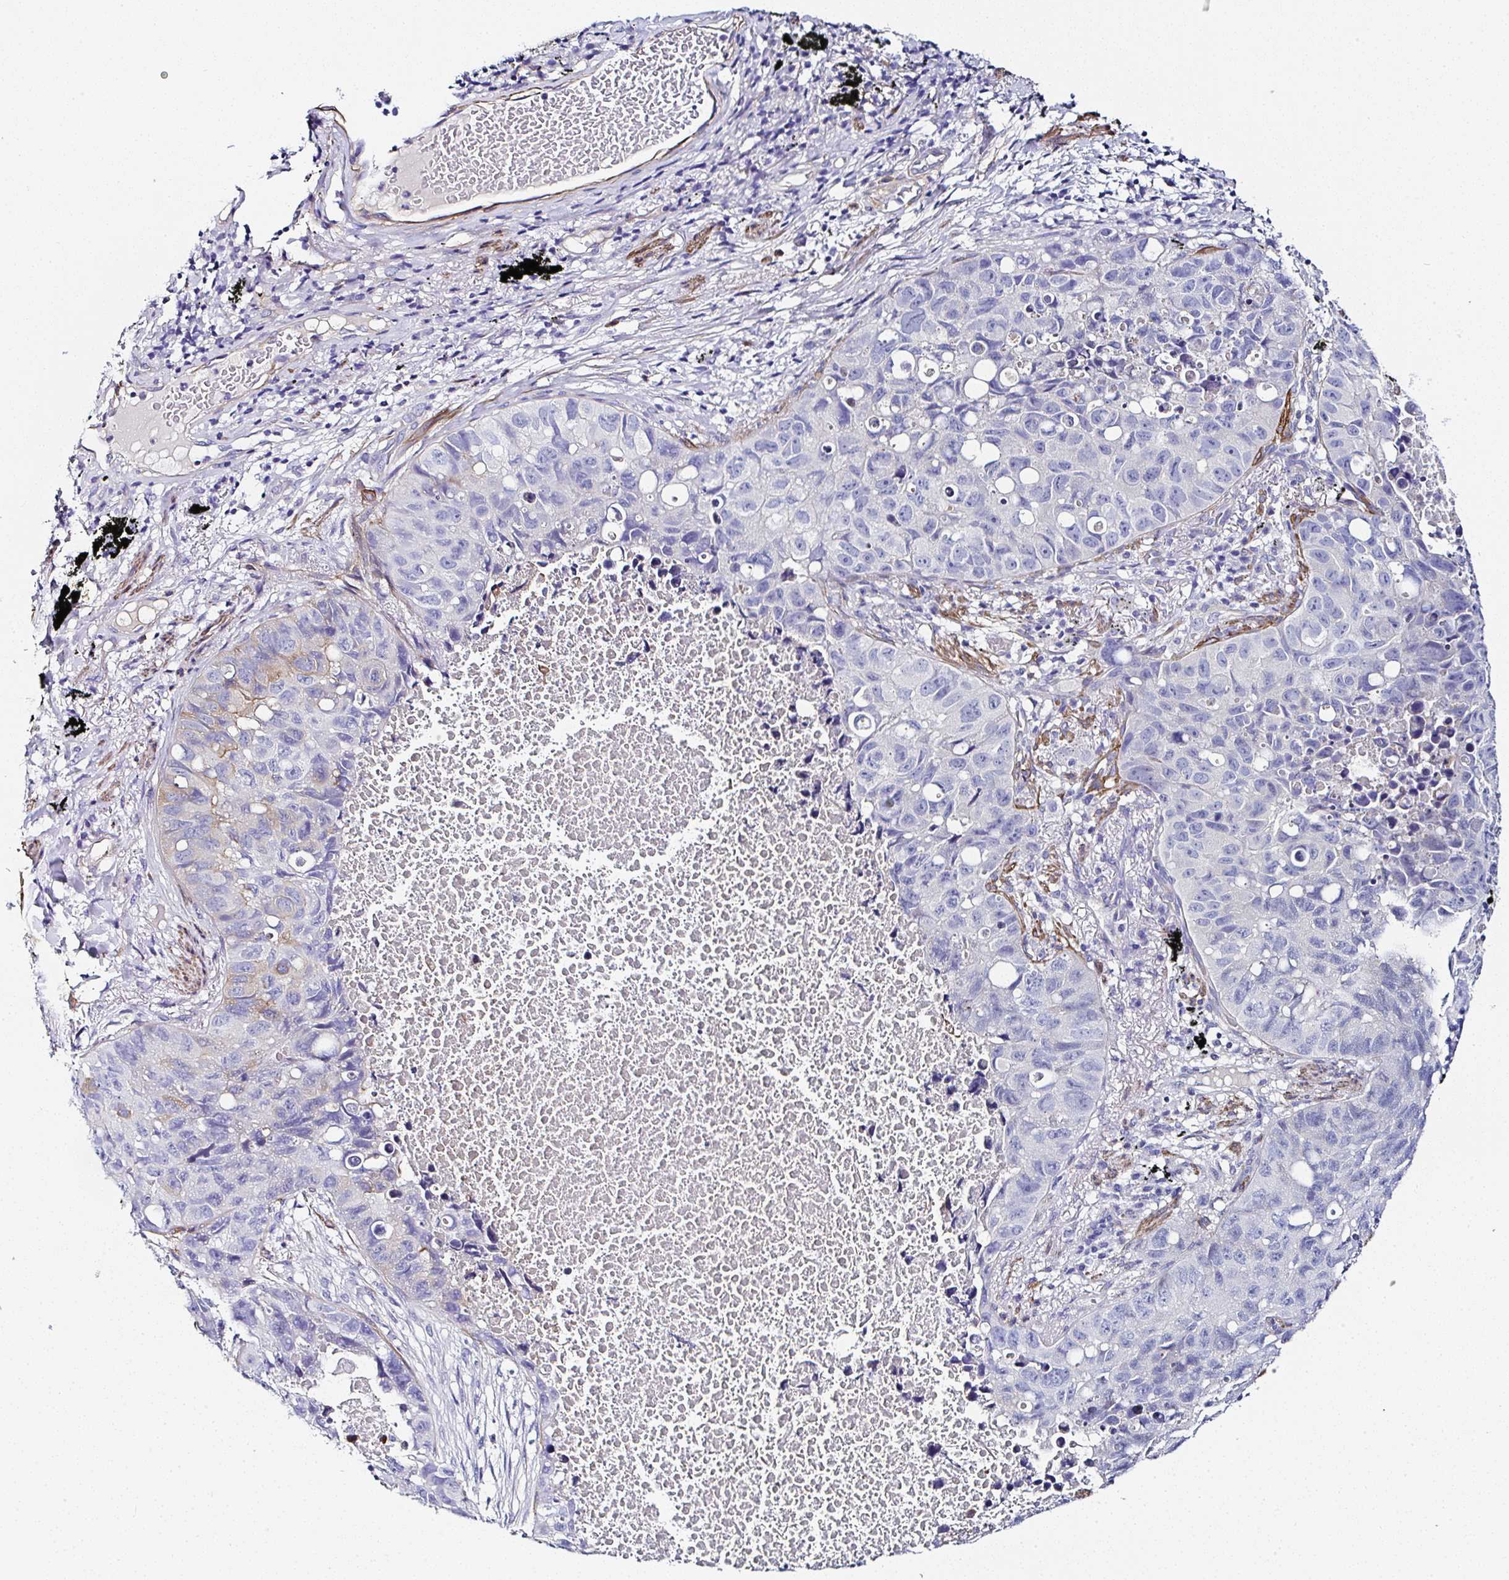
{"staining": {"intensity": "weak", "quantity": "<25%", "location": "cytoplasmic/membranous"}, "tissue": "lung cancer", "cell_type": "Tumor cells", "image_type": "cancer", "snomed": [{"axis": "morphology", "description": "Squamous cell carcinoma, NOS"}, {"axis": "topography", "description": "Lung"}], "caption": "The micrograph demonstrates no significant staining in tumor cells of lung cancer (squamous cell carcinoma).", "gene": "PPFIA4", "patient": {"sex": "male", "age": 60}}